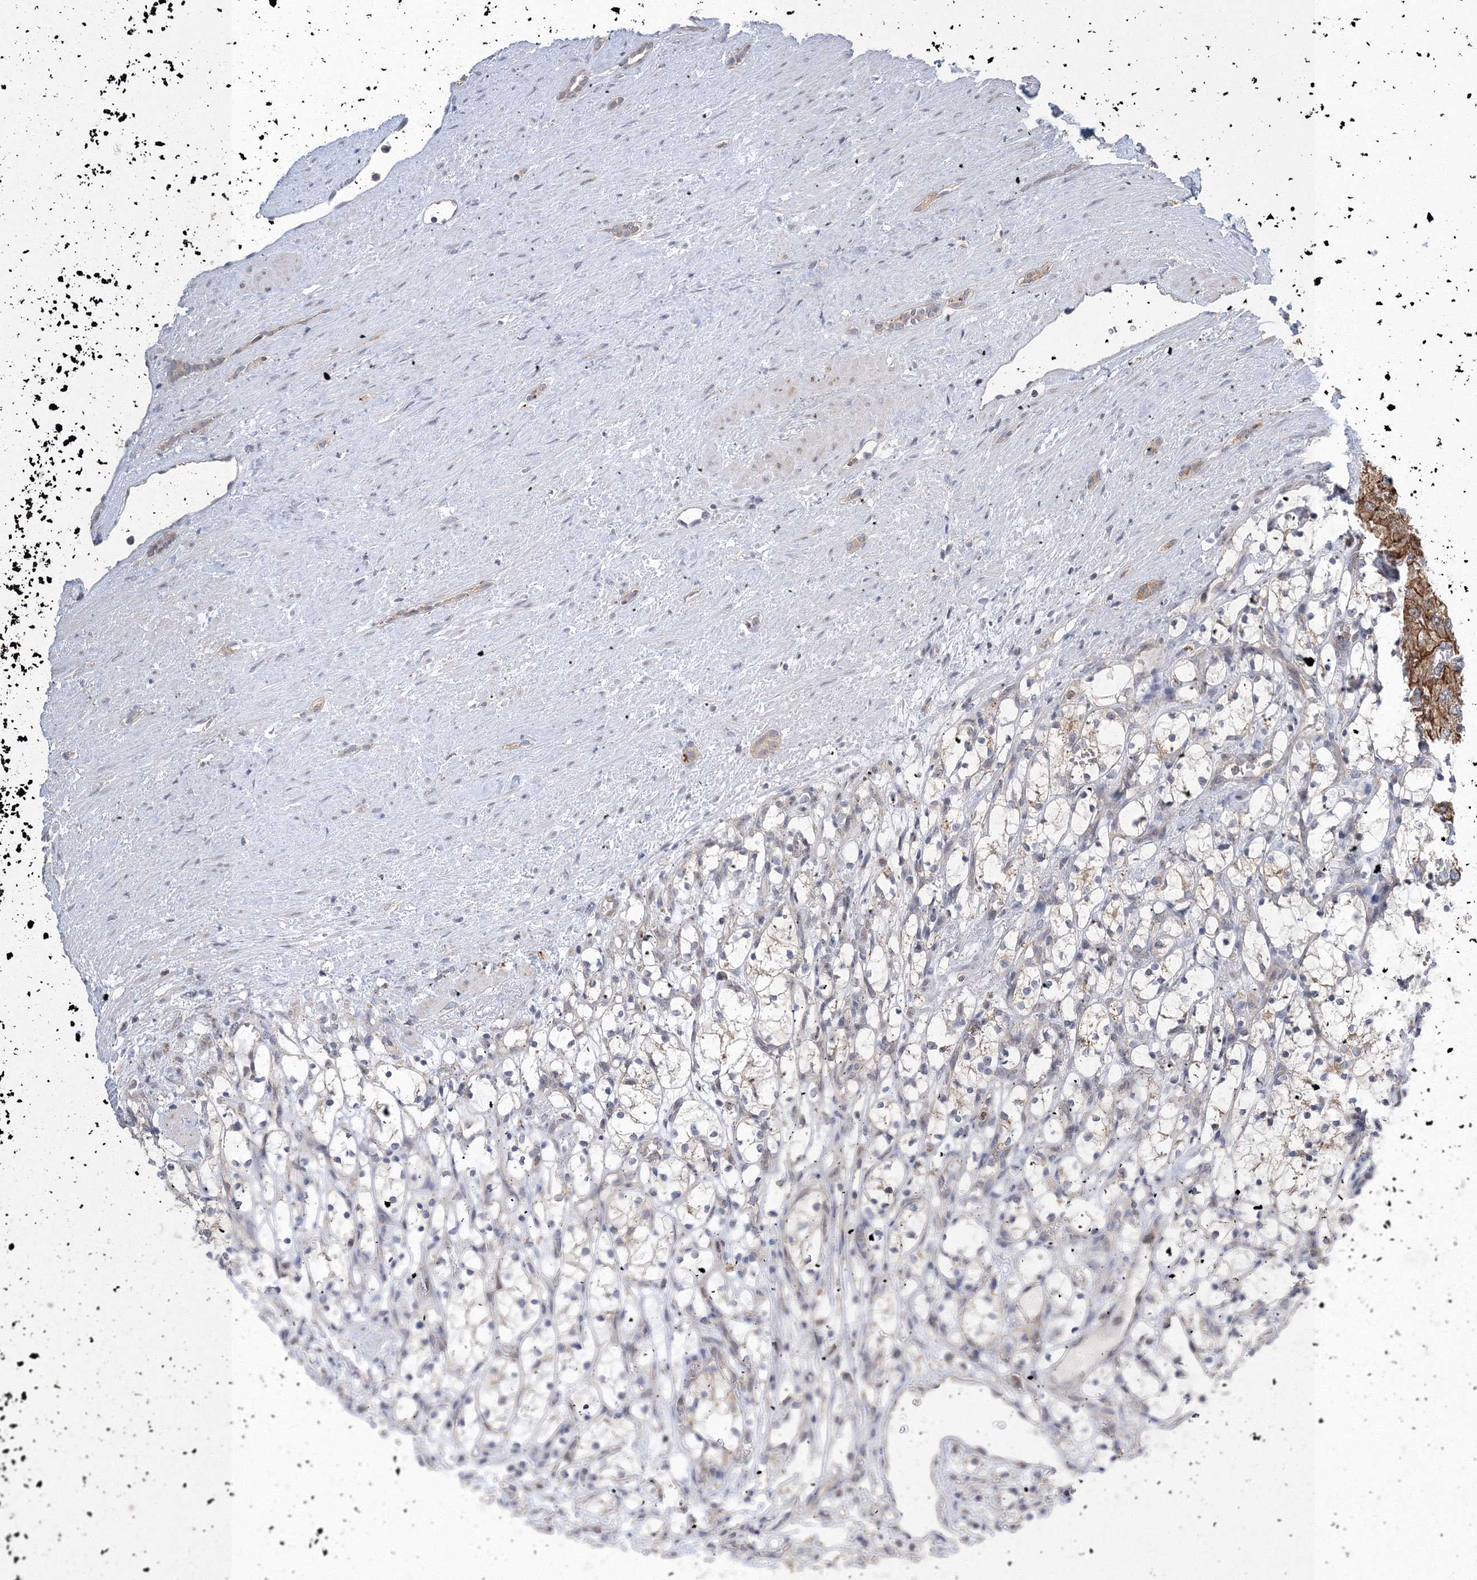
{"staining": {"intensity": "weak", "quantity": "<25%", "location": "cytoplasmic/membranous"}, "tissue": "renal cancer", "cell_type": "Tumor cells", "image_type": "cancer", "snomed": [{"axis": "morphology", "description": "Adenocarcinoma, NOS"}, {"axis": "topography", "description": "Kidney"}], "caption": "Immunohistochemical staining of renal adenocarcinoma shows no significant expression in tumor cells. (Brightfield microscopy of DAB immunohistochemistry at high magnification).", "gene": "AASDH", "patient": {"sex": "female", "age": 69}}